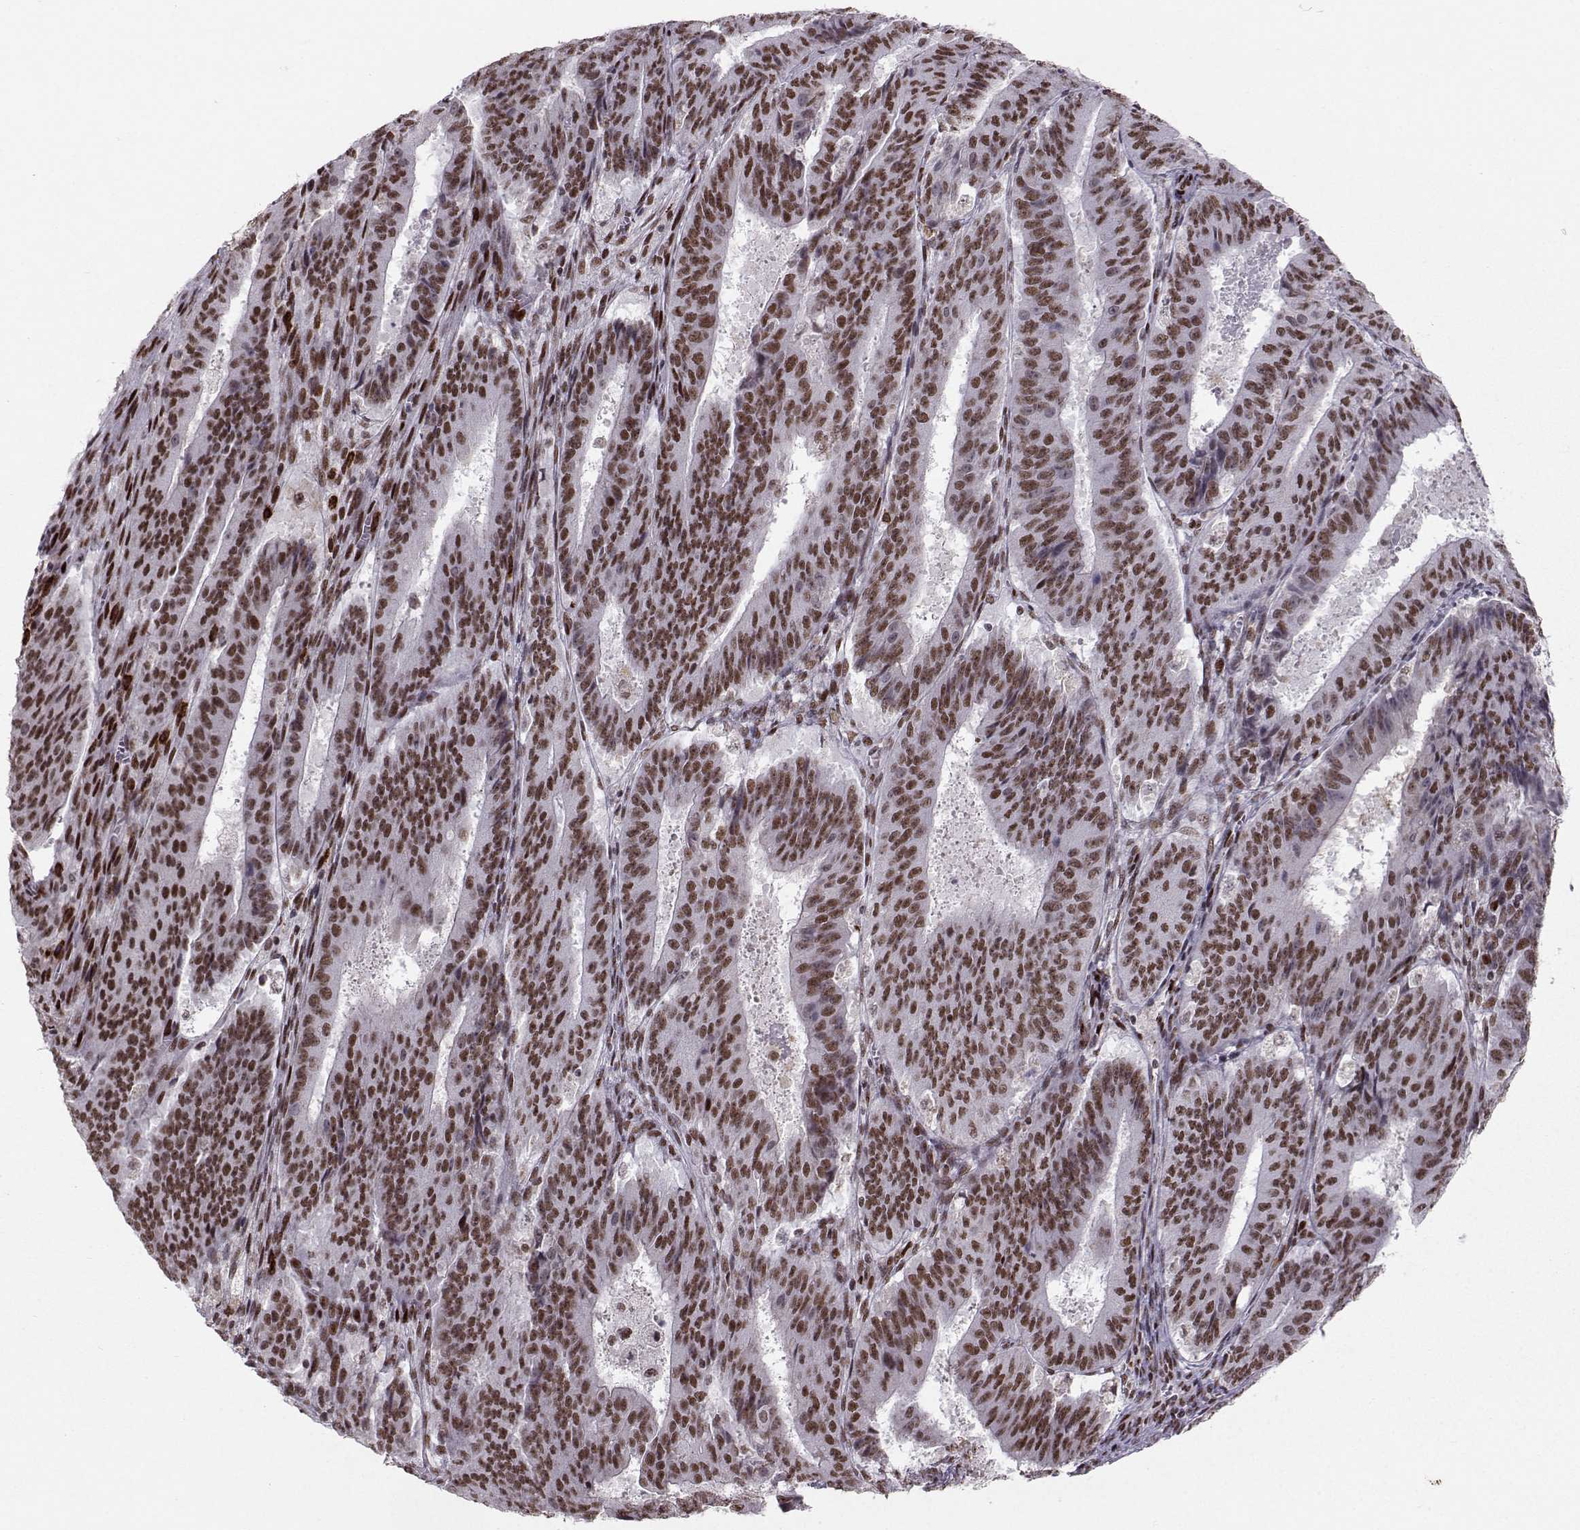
{"staining": {"intensity": "strong", "quantity": "25%-75%", "location": "nuclear"}, "tissue": "ovarian cancer", "cell_type": "Tumor cells", "image_type": "cancer", "snomed": [{"axis": "morphology", "description": "Carcinoma, endometroid"}, {"axis": "topography", "description": "Ovary"}], "caption": "The photomicrograph shows a brown stain indicating the presence of a protein in the nuclear of tumor cells in endometroid carcinoma (ovarian). The protein is shown in brown color, while the nuclei are stained blue.", "gene": "SNAPC2", "patient": {"sex": "female", "age": 42}}